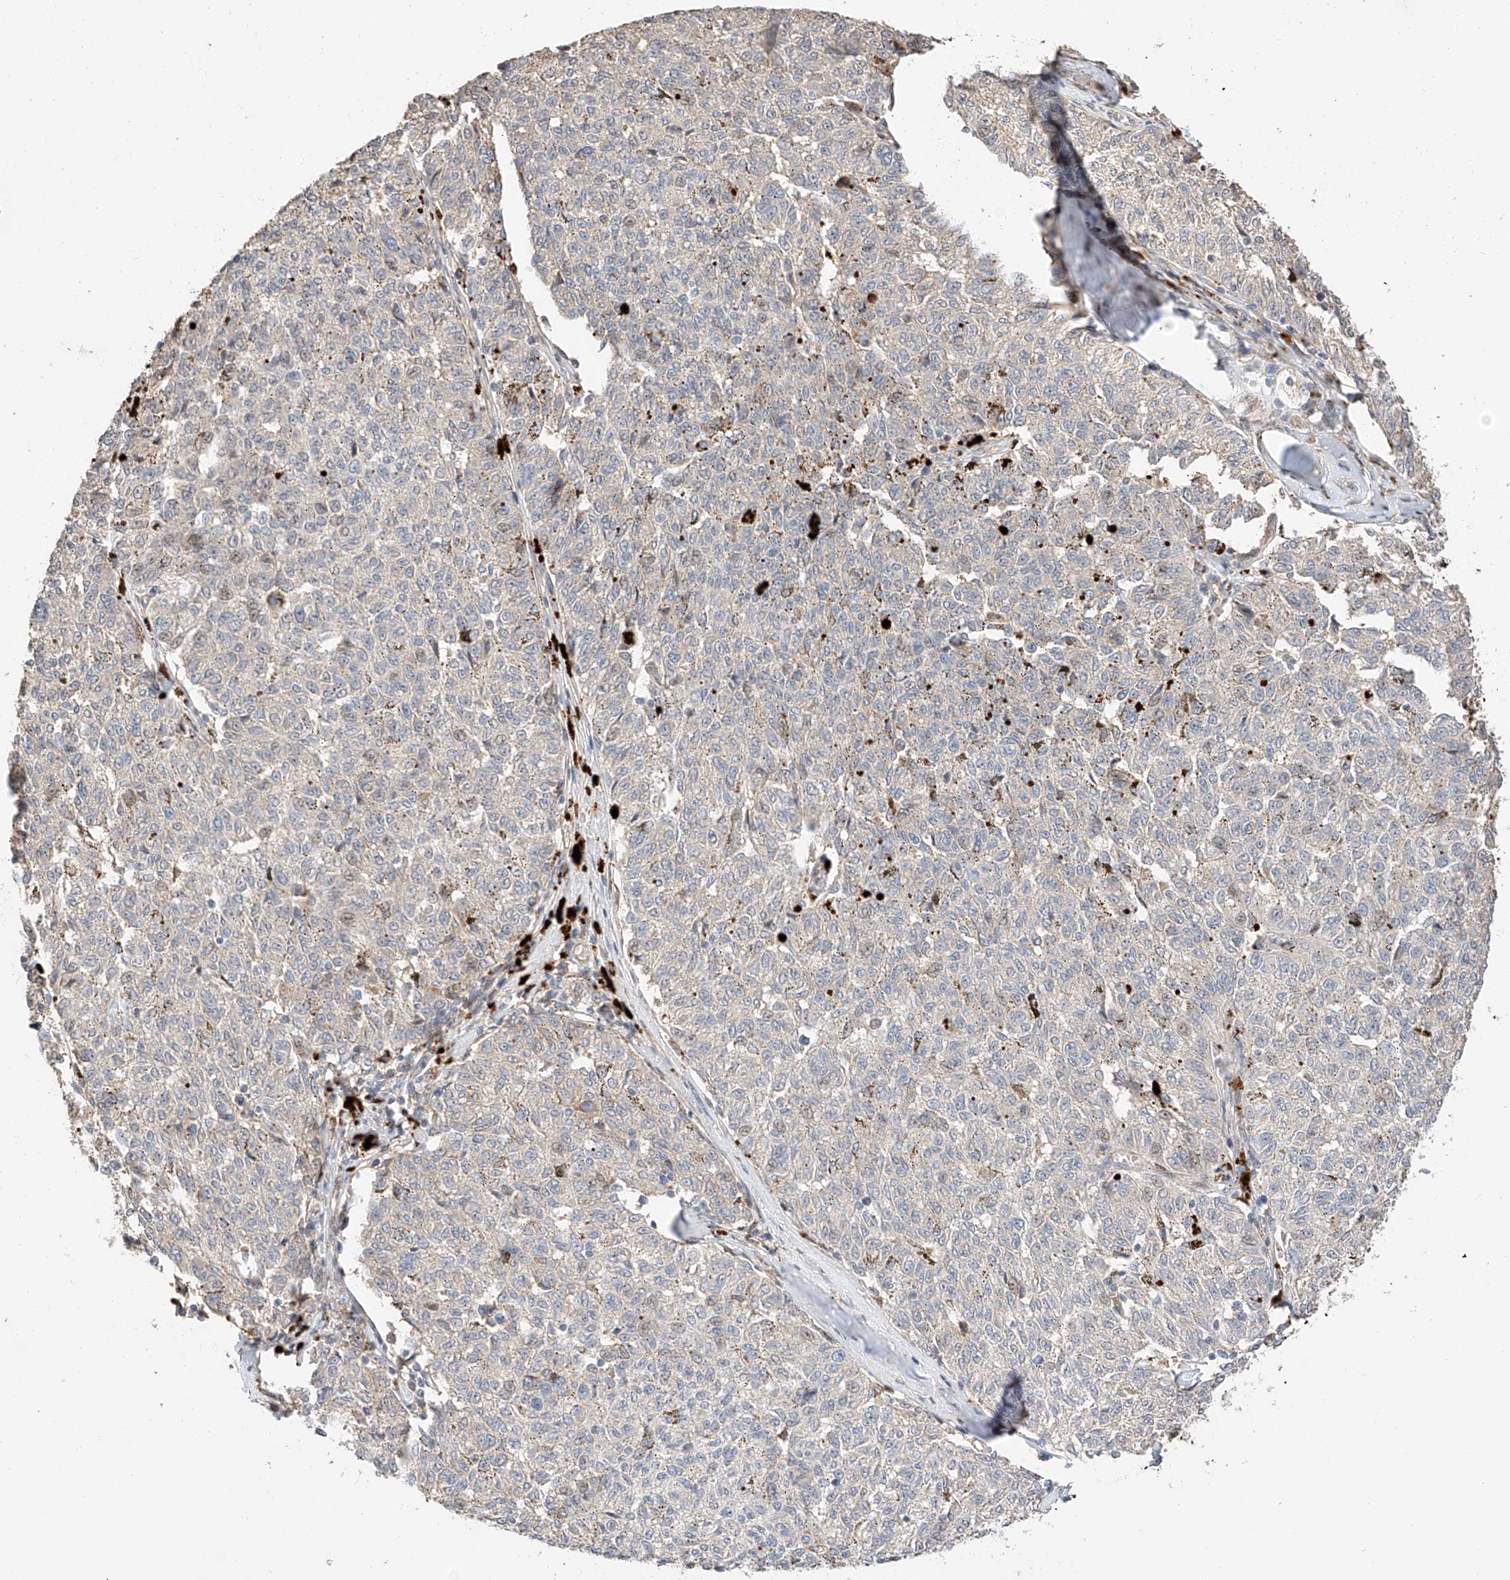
{"staining": {"intensity": "negative", "quantity": "none", "location": "none"}, "tissue": "melanoma", "cell_type": "Tumor cells", "image_type": "cancer", "snomed": [{"axis": "morphology", "description": "Malignant melanoma, NOS"}, {"axis": "topography", "description": "Skin"}], "caption": "Tumor cells show no significant expression in malignant melanoma.", "gene": "SUSD6", "patient": {"sex": "female", "age": 72}}